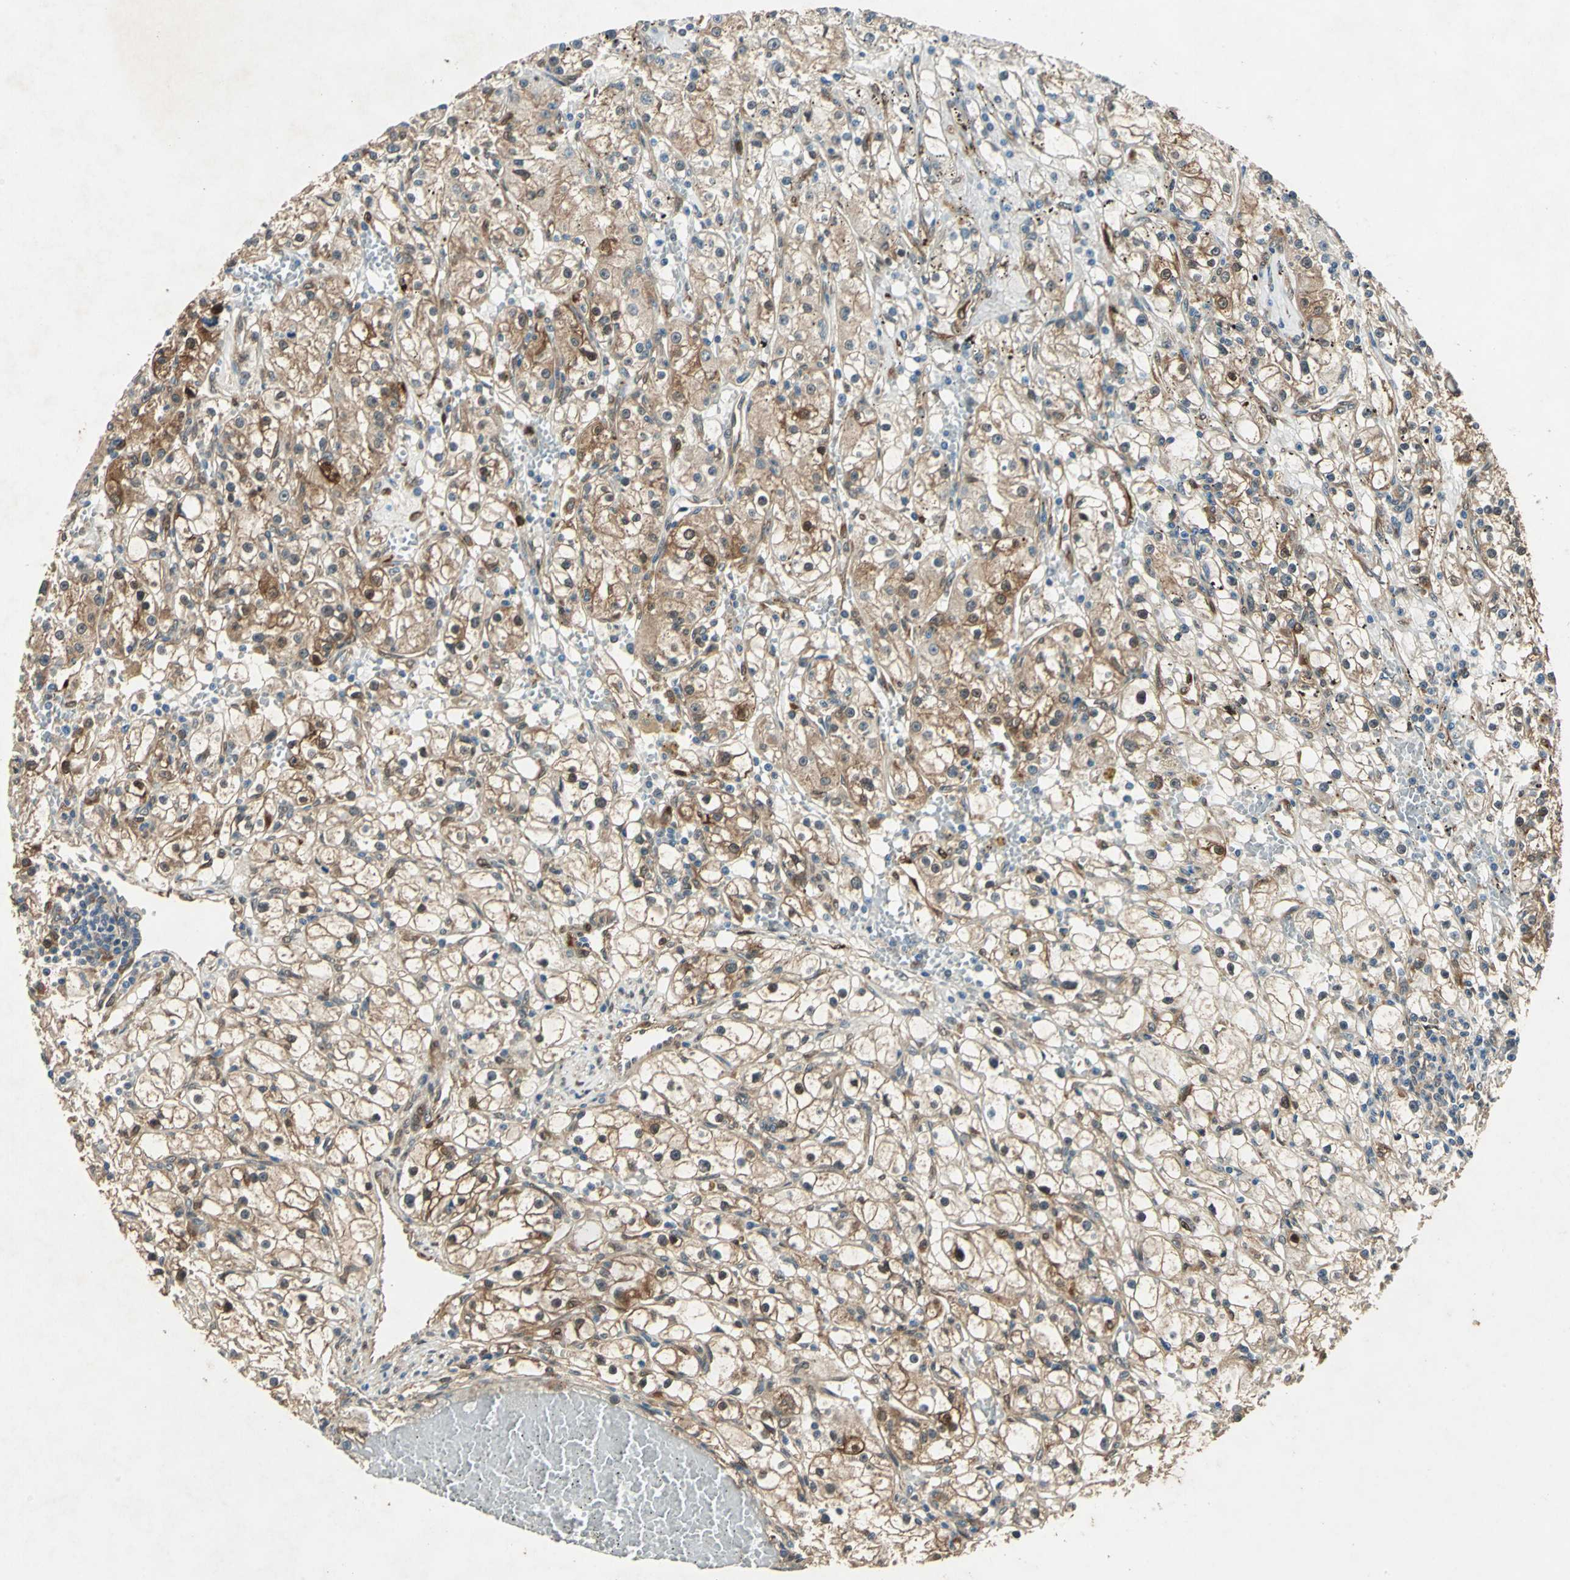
{"staining": {"intensity": "moderate", "quantity": ">75%", "location": "cytoplasmic/membranous,nuclear"}, "tissue": "renal cancer", "cell_type": "Tumor cells", "image_type": "cancer", "snomed": [{"axis": "morphology", "description": "Adenocarcinoma, NOS"}, {"axis": "topography", "description": "Kidney"}], "caption": "Human renal cancer stained for a protein (brown) exhibits moderate cytoplasmic/membranous and nuclear positive expression in approximately >75% of tumor cells.", "gene": "RRM2B", "patient": {"sex": "male", "age": 56}}